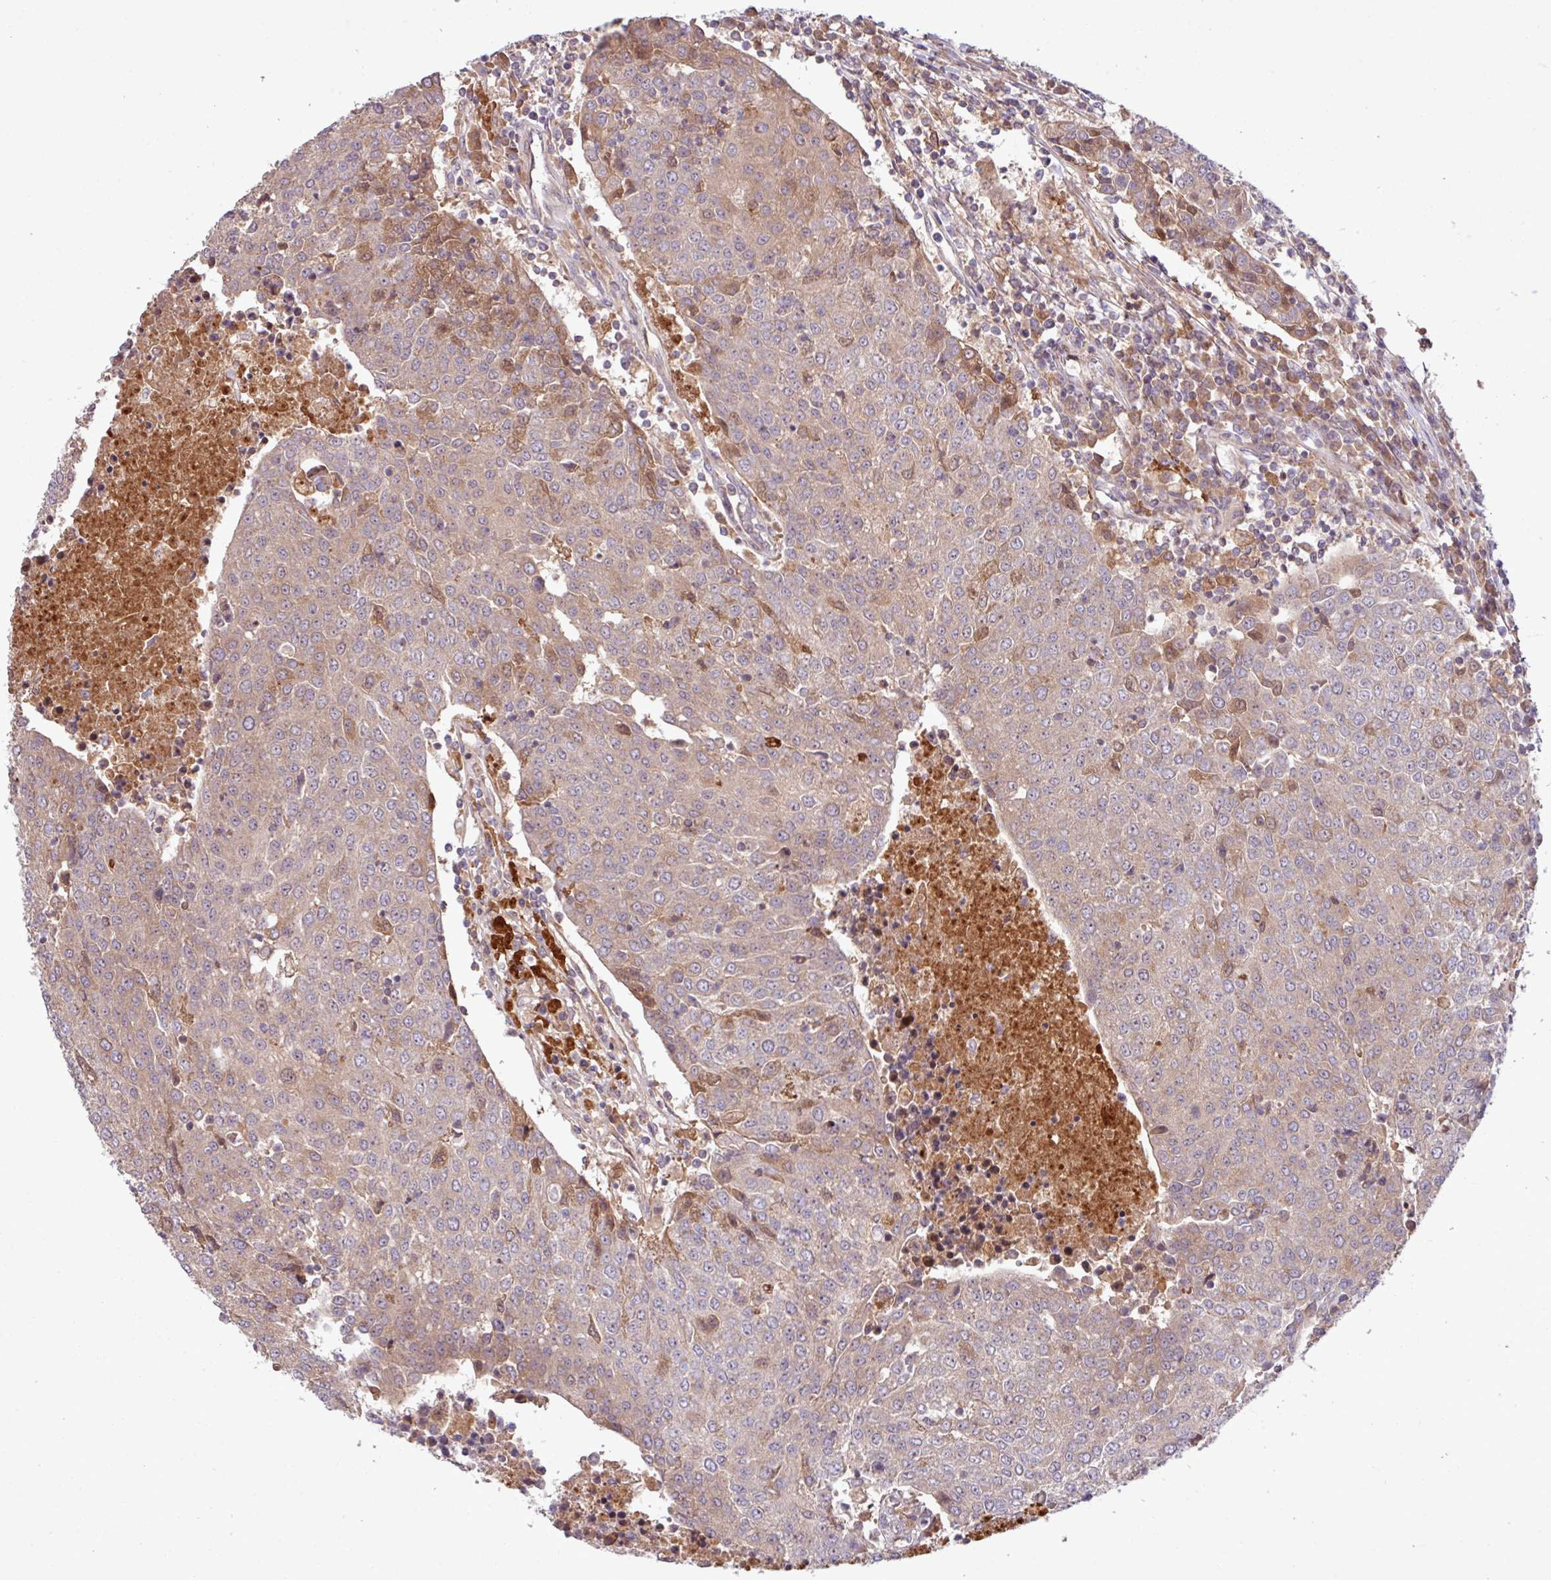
{"staining": {"intensity": "weak", "quantity": "25%-75%", "location": "cytoplasmic/membranous"}, "tissue": "urothelial cancer", "cell_type": "Tumor cells", "image_type": "cancer", "snomed": [{"axis": "morphology", "description": "Urothelial carcinoma, High grade"}, {"axis": "topography", "description": "Urinary bladder"}], "caption": "Immunohistochemical staining of human urothelial cancer reveals low levels of weak cytoplasmic/membranous protein positivity in about 25%-75% of tumor cells.", "gene": "TNFSF12", "patient": {"sex": "female", "age": 85}}